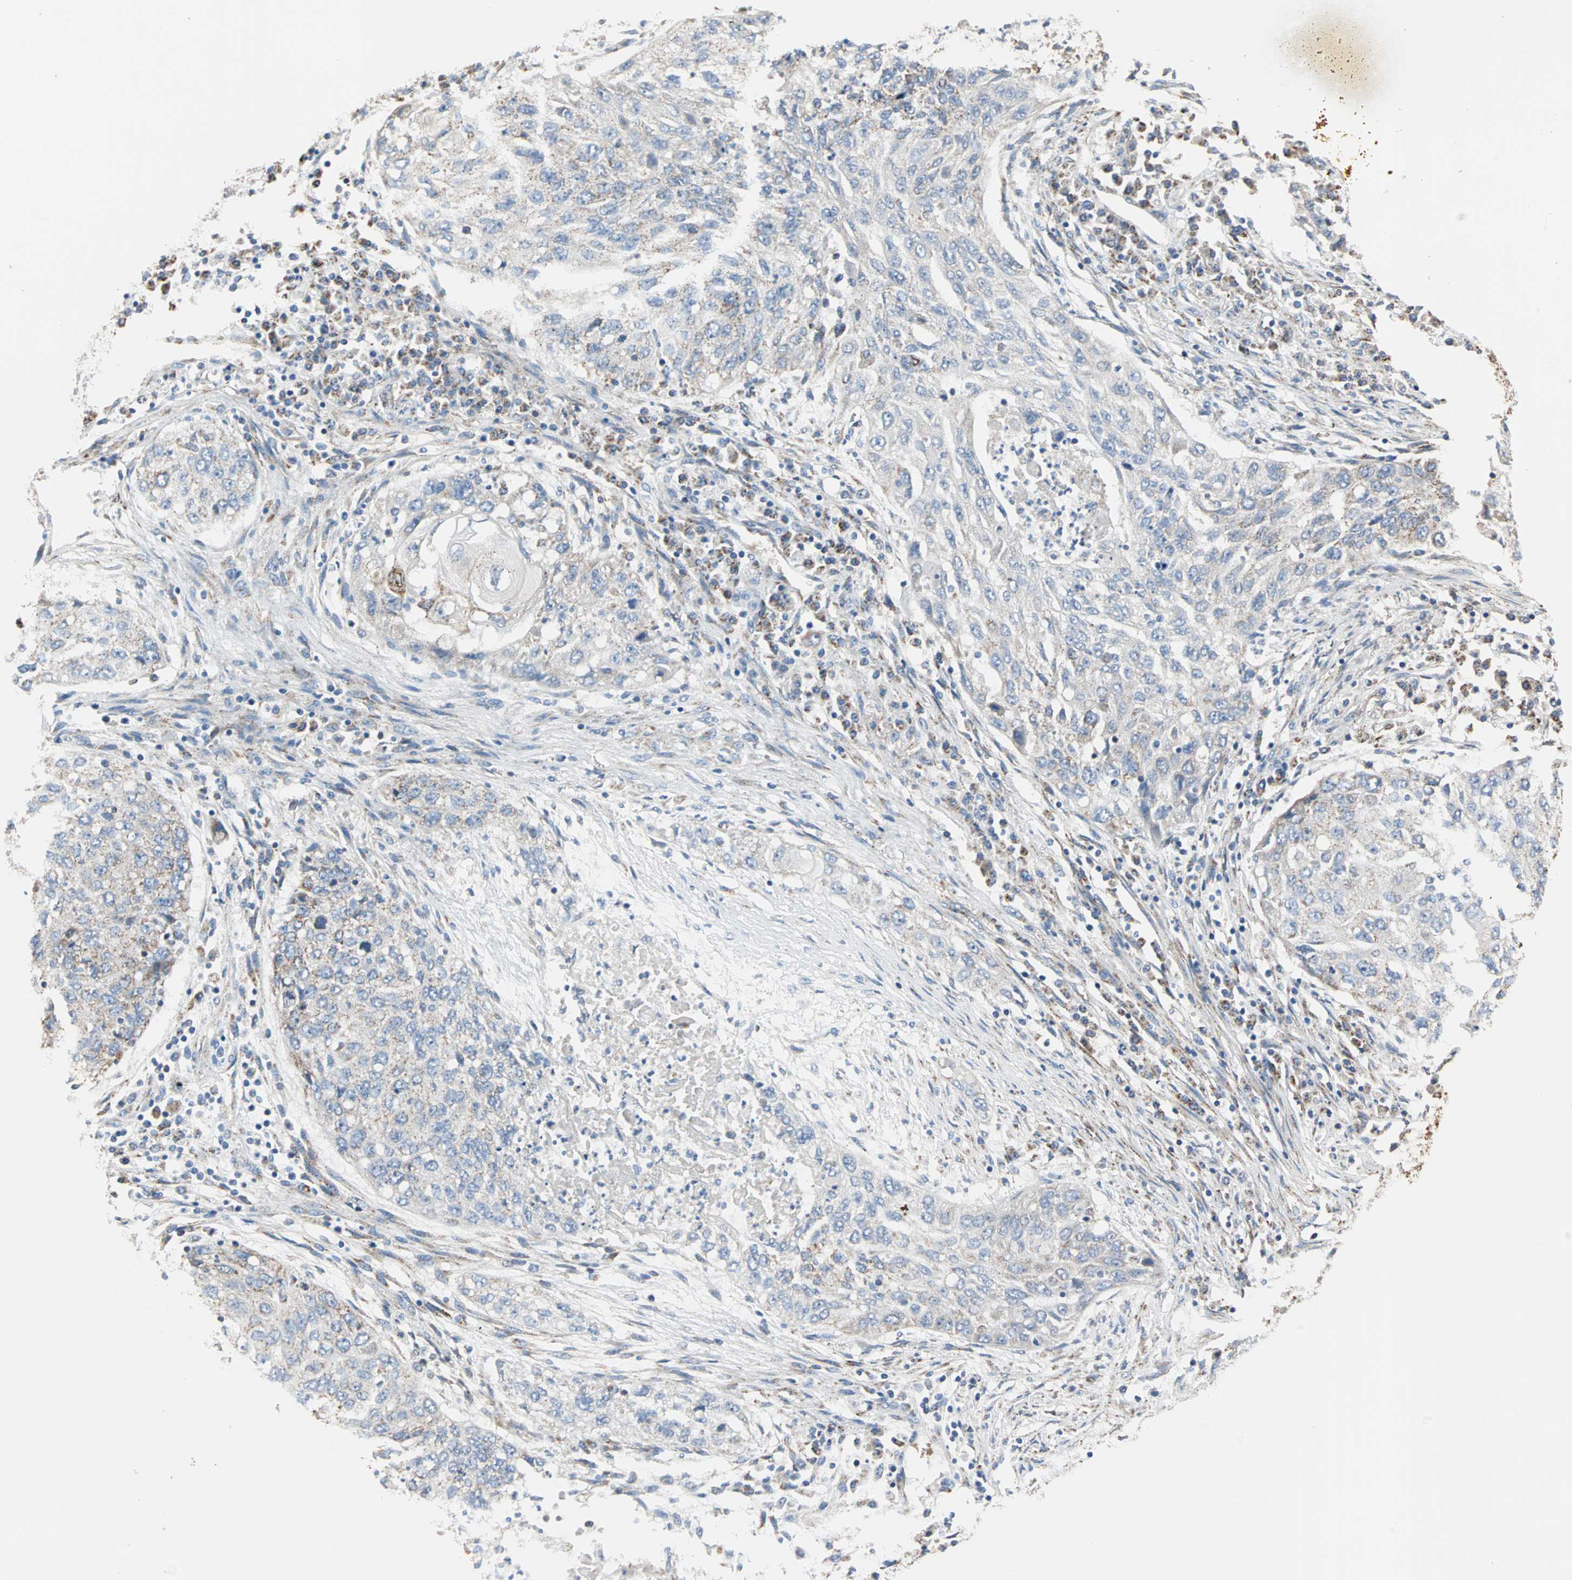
{"staining": {"intensity": "weak", "quantity": ">75%", "location": "cytoplasmic/membranous"}, "tissue": "lung cancer", "cell_type": "Tumor cells", "image_type": "cancer", "snomed": [{"axis": "morphology", "description": "Squamous cell carcinoma, NOS"}, {"axis": "topography", "description": "Lung"}], "caption": "This photomicrograph demonstrates immunohistochemistry (IHC) staining of human squamous cell carcinoma (lung), with low weak cytoplasmic/membranous staining in approximately >75% of tumor cells.", "gene": "TST", "patient": {"sex": "female", "age": 63}}